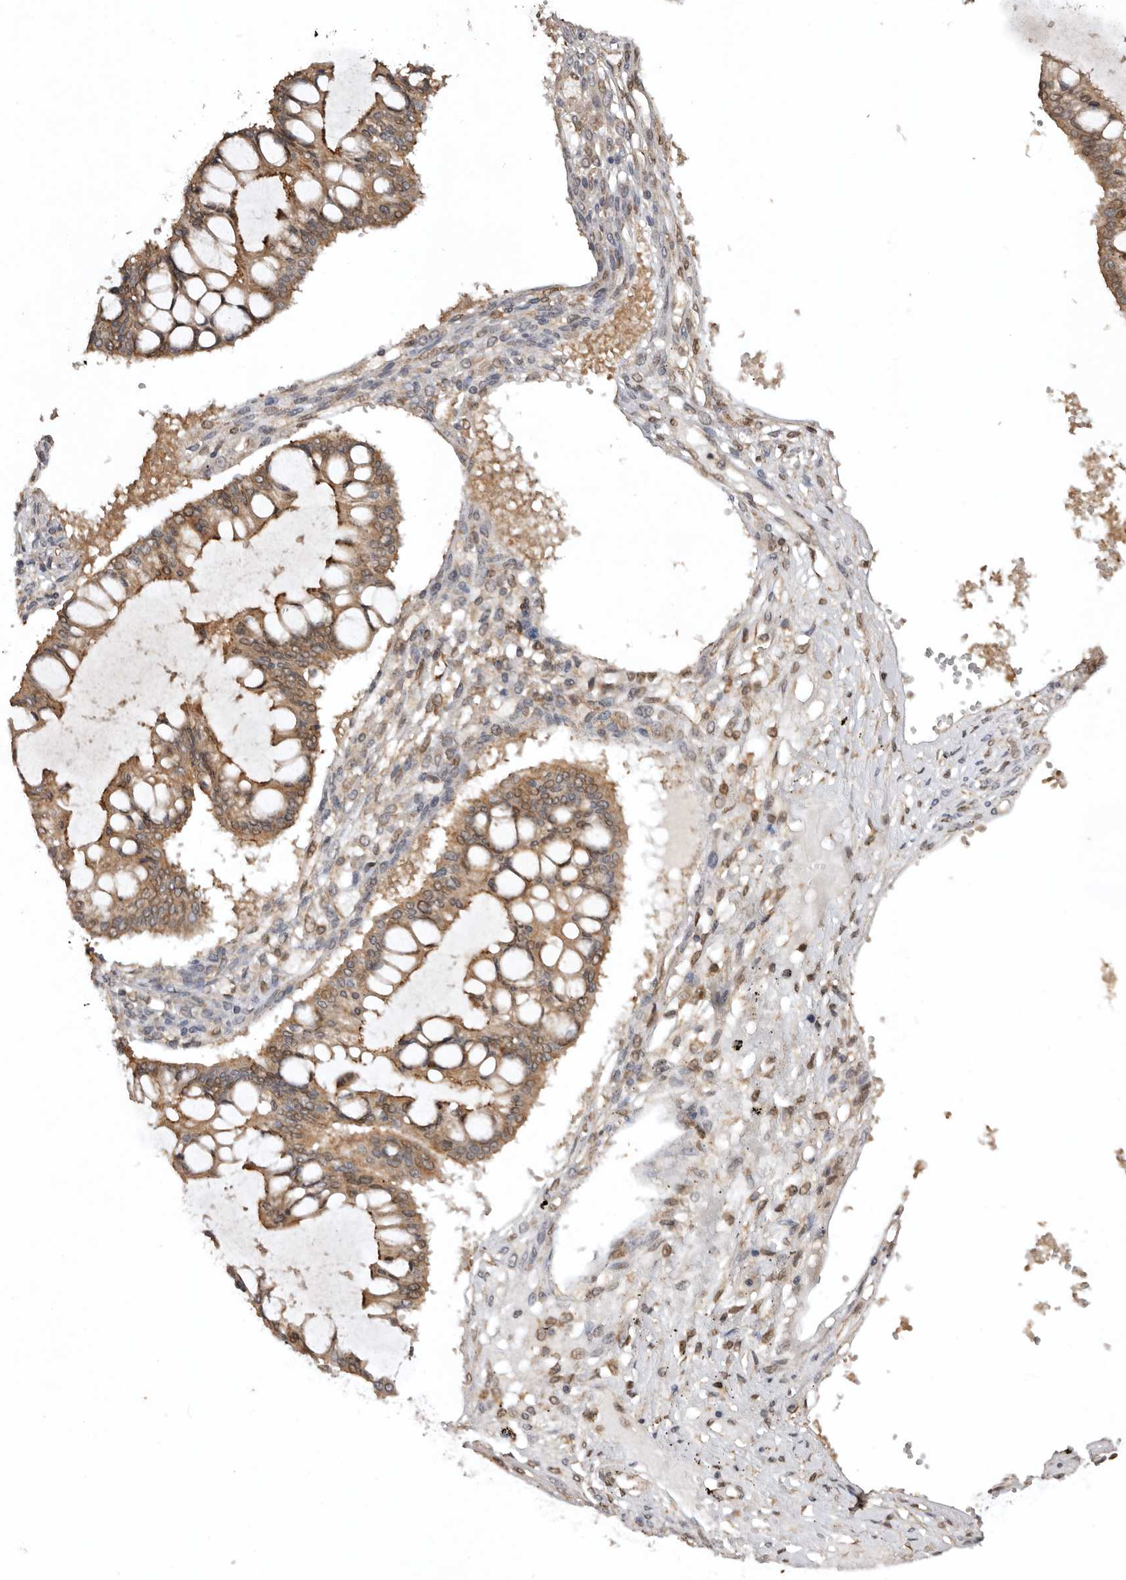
{"staining": {"intensity": "moderate", "quantity": ">75%", "location": "cytoplasmic/membranous,nuclear"}, "tissue": "ovarian cancer", "cell_type": "Tumor cells", "image_type": "cancer", "snomed": [{"axis": "morphology", "description": "Cystadenocarcinoma, mucinous, NOS"}, {"axis": "topography", "description": "Ovary"}], "caption": "The photomicrograph demonstrates immunohistochemical staining of ovarian cancer. There is moderate cytoplasmic/membranous and nuclear staining is appreciated in approximately >75% of tumor cells.", "gene": "TARS2", "patient": {"sex": "female", "age": 73}}